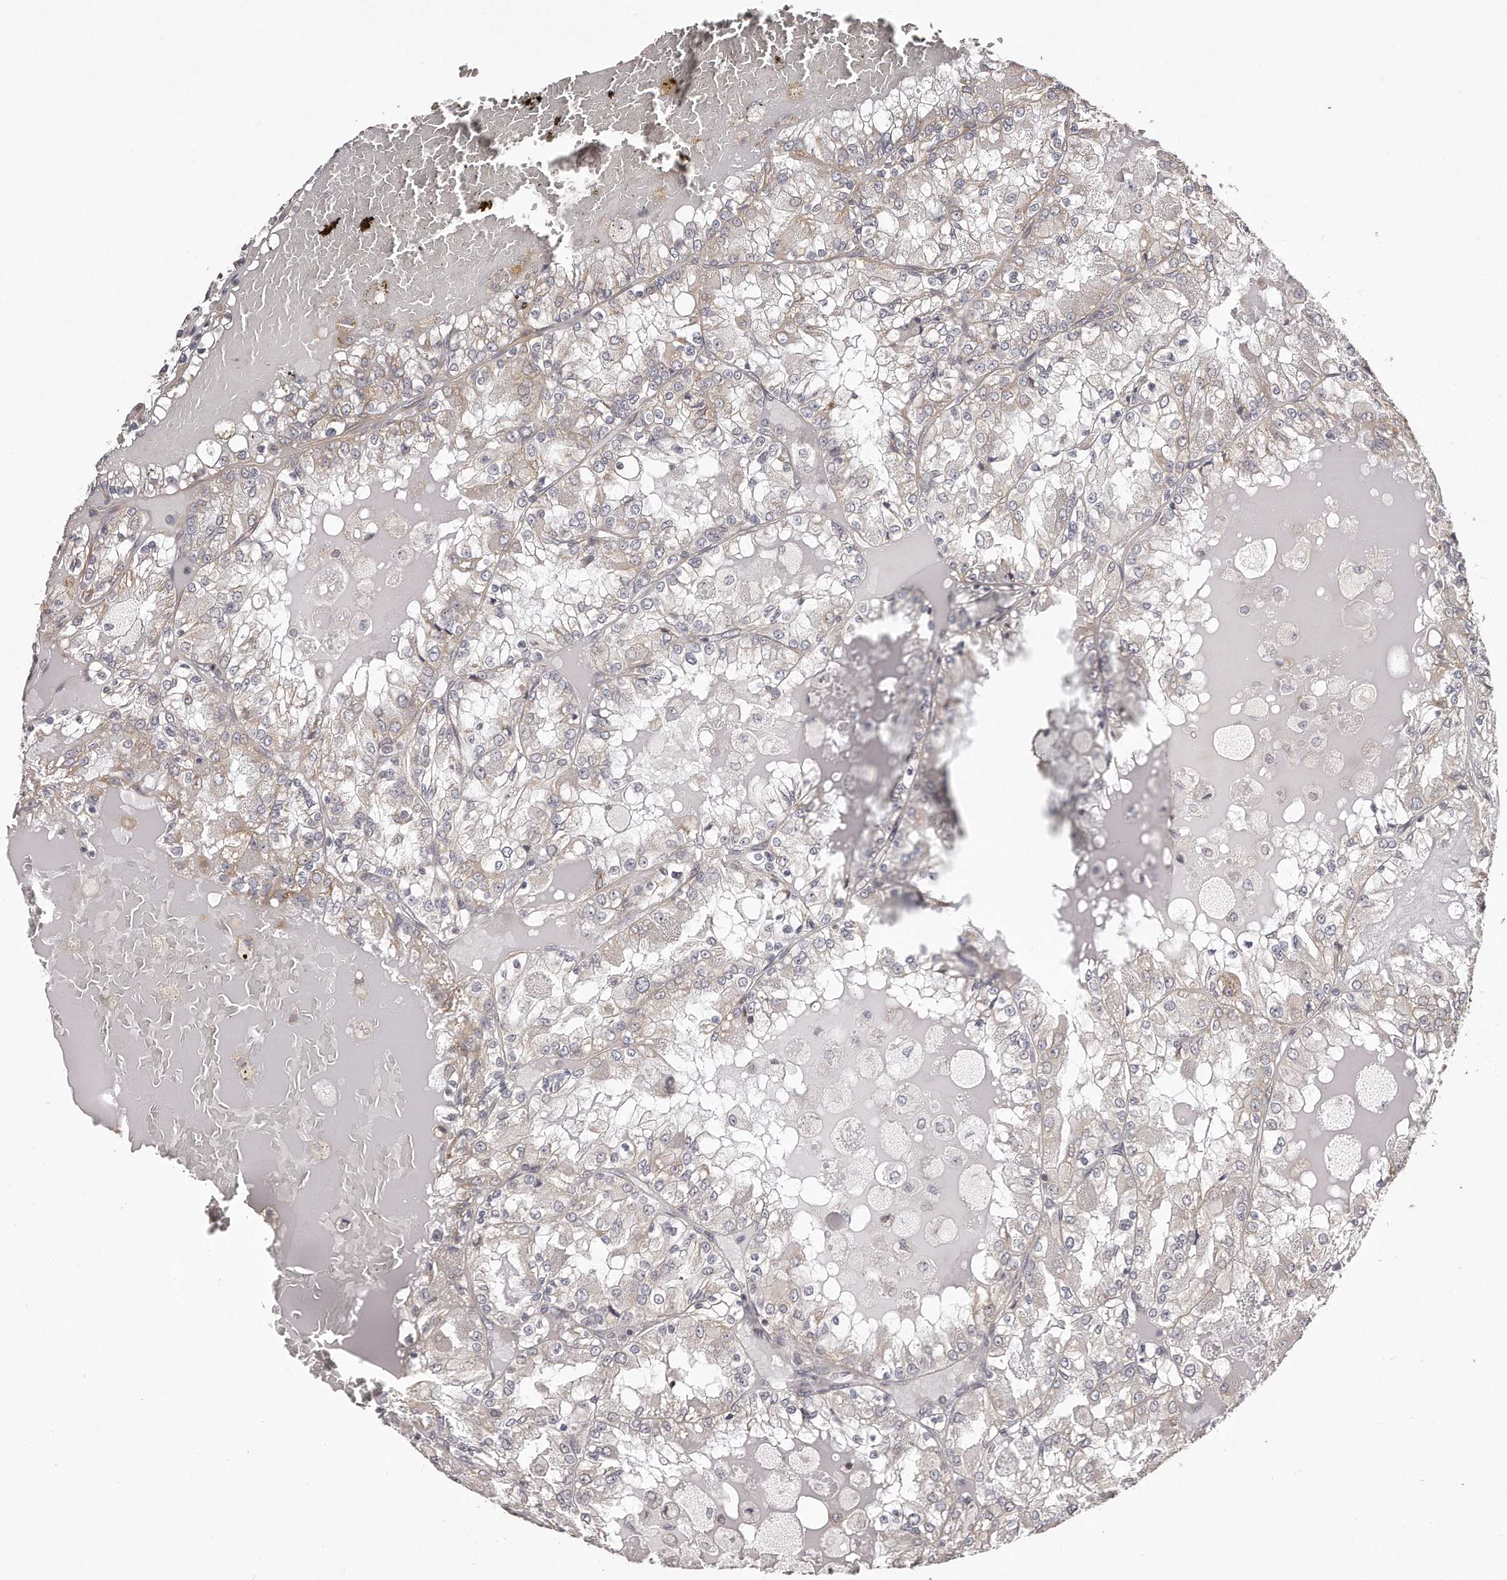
{"staining": {"intensity": "weak", "quantity": "<25%", "location": "cytoplasmic/membranous"}, "tissue": "renal cancer", "cell_type": "Tumor cells", "image_type": "cancer", "snomed": [{"axis": "morphology", "description": "Adenocarcinoma, NOS"}, {"axis": "topography", "description": "Kidney"}], "caption": "Immunohistochemistry photomicrograph of neoplastic tissue: adenocarcinoma (renal) stained with DAB (3,3'-diaminobenzidine) exhibits no significant protein staining in tumor cells.", "gene": "TRAPPC14", "patient": {"sex": "female", "age": 56}}